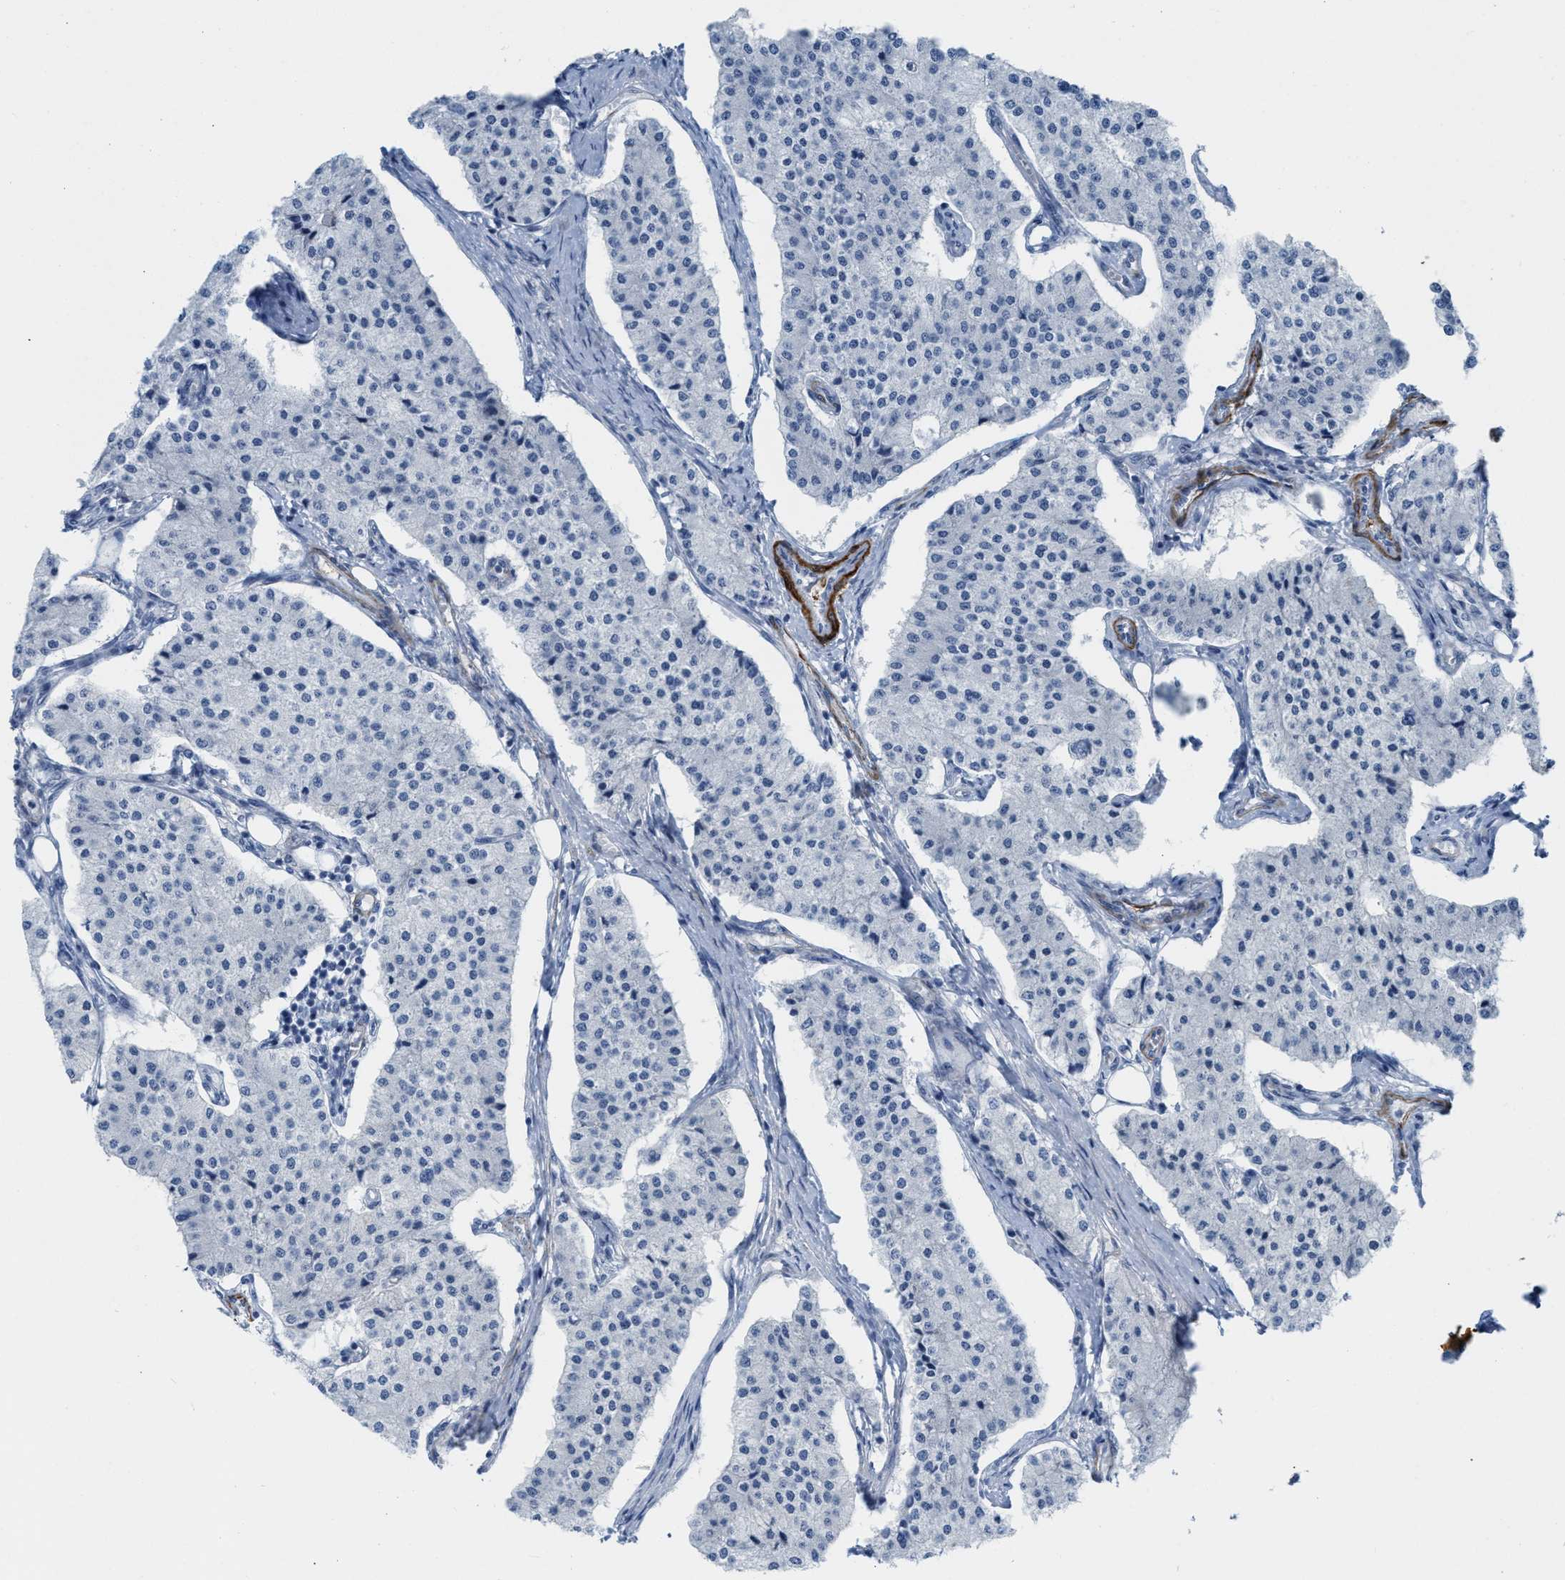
{"staining": {"intensity": "negative", "quantity": "none", "location": "none"}, "tissue": "carcinoid", "cell_type": "Tumor cells", "image_type": "cancer", "snomed": [{"axis": "morphology", "description": "Carcinoid, malignant, NOS"}, {"axis": "topography", "description": "Colon"}], "caption": "Photomicrograph shows no significant protein positivity in tumor cells of malignant carcinoid.", "gene": "TAGLN", "patient": {"sex": "female", "age": 52}}